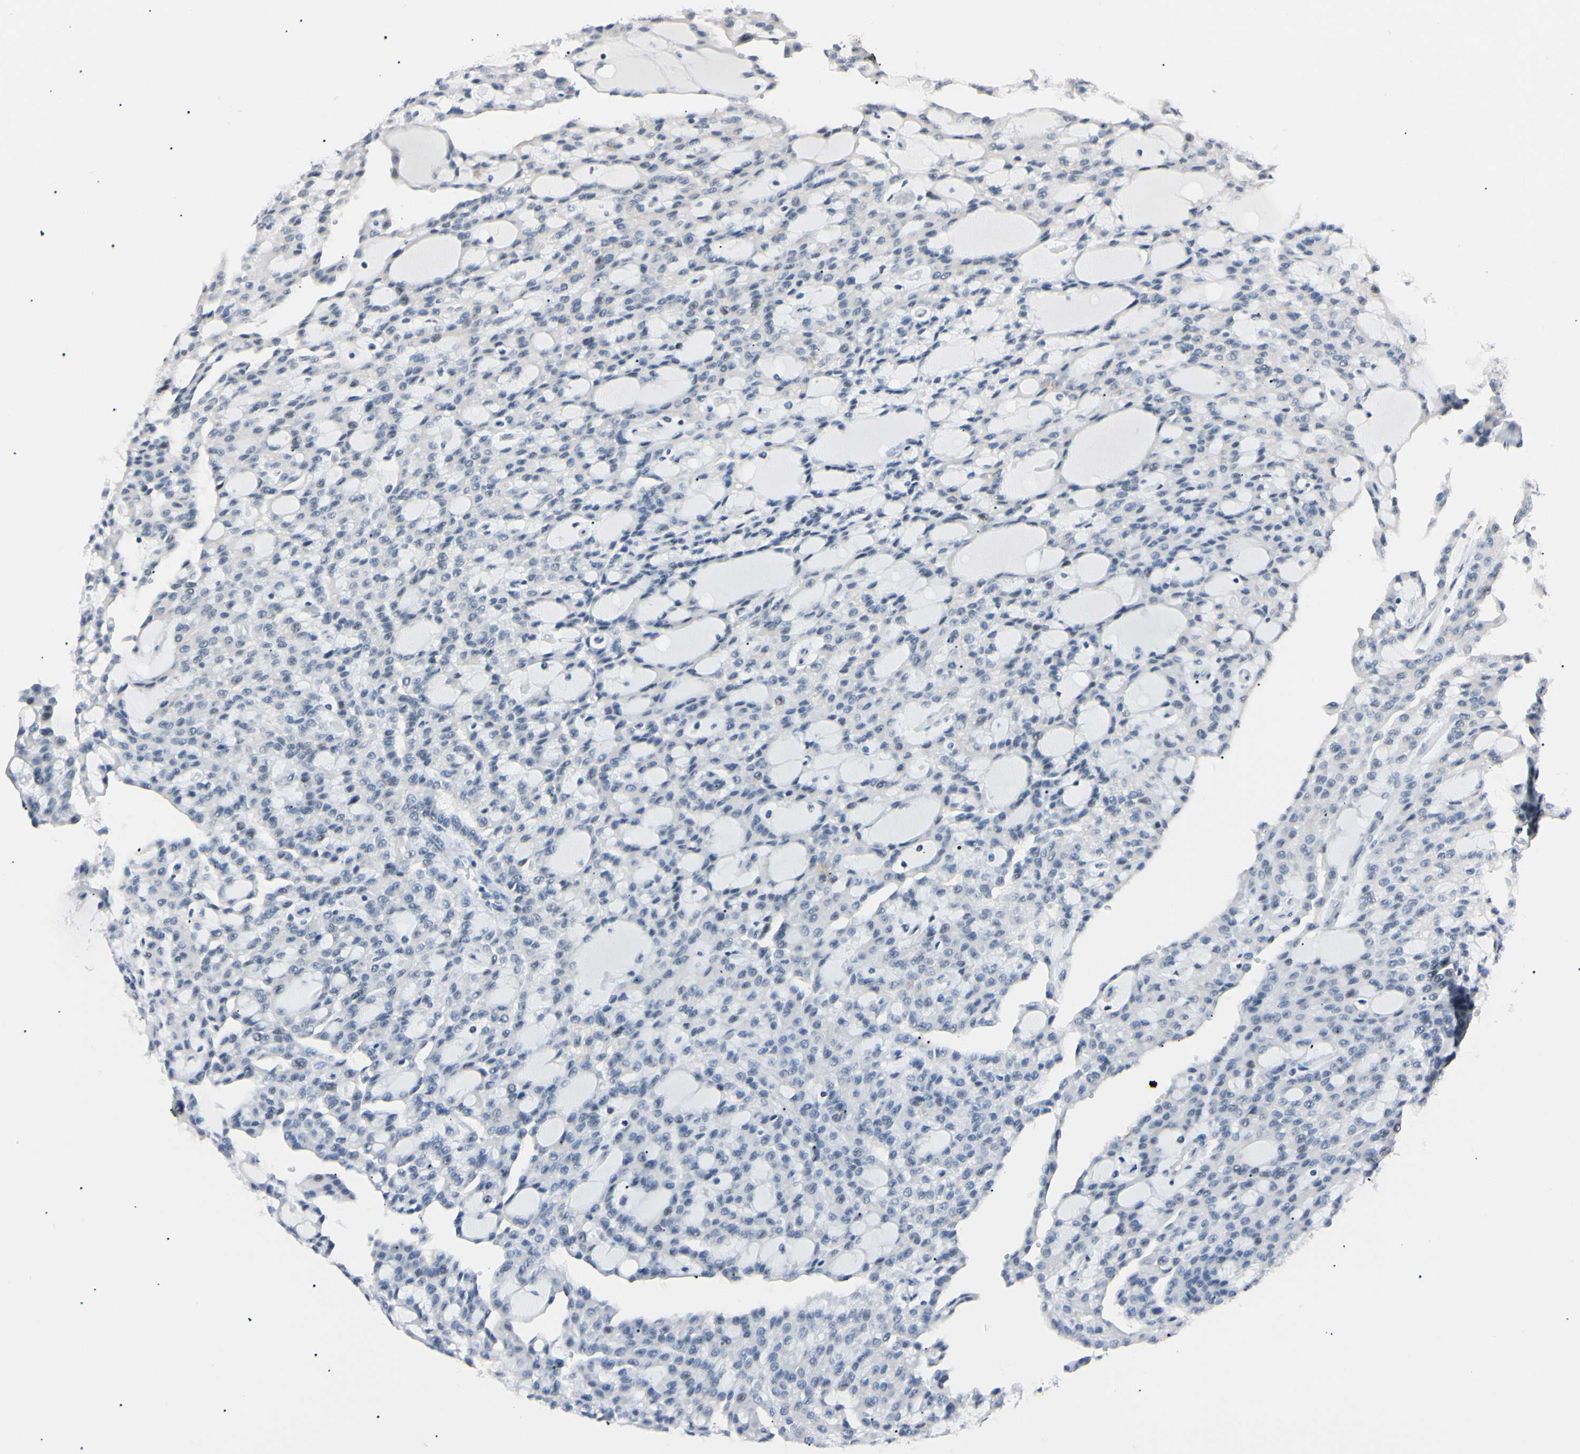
{"staining": {"intensity": "negative", "quantity": "none", "location": "none"}, "tissue": "renal cancer", "cell_type": "Tumor cells", "image_type": "cancer", "snomed": [{"axis": "morphology", "description": "Adenocarcinoma, NOS"}, {"axis": "topography", "description": "Kidney"}], "caption": "Immunohistochemistry histopathology image of neoplastic tissue: human adenocarcinoma (renal) stained with DAB (3,3'-diaminobenzidine) displays no significant protein expression in tumor cells.", "gene": "ZNF134", "patient": {"sex": "male", "age": 63}}